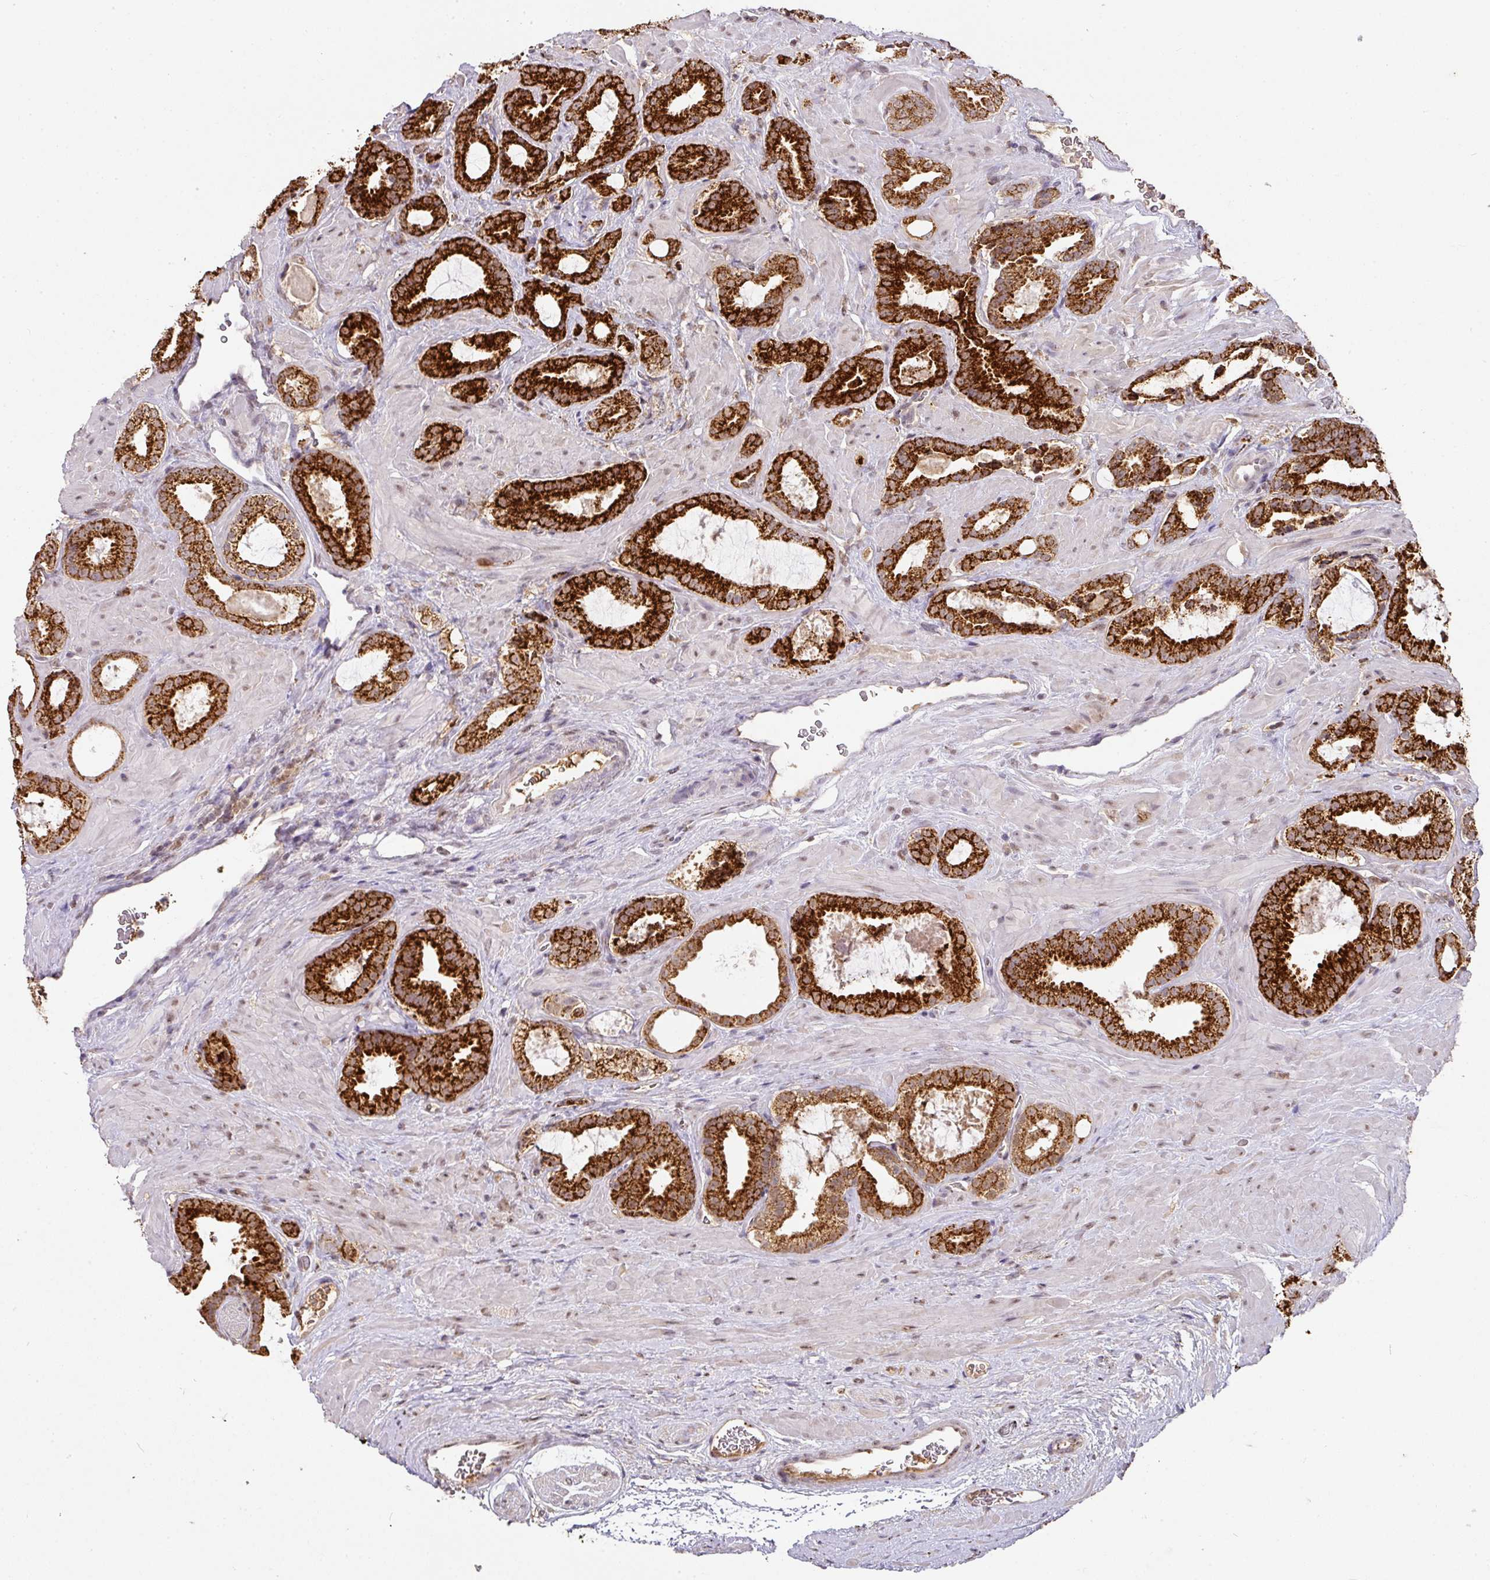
{"staining": {"intensity": "strong", "quantity": ">75%", "location": "cytoplasmic/membranous"}, "tissue": "prostate cancer", "cell_type": "Tumor cells", "image_type": "cancer", "snomed": [{"axis": "morphology", "description": "Adenocarcinoma, Low grade"}, {"axis": "topography", "description": "Prostate"}], "caption": "Prostate cancer (adenocarcinoma (low-grade)) stained for a protein (brown) displays strong cytoplasmic/membranous positive expression in about >75% of tumor cells.", "gene": "RANBP9", "patient": {"sex": "male", "age": 62}}